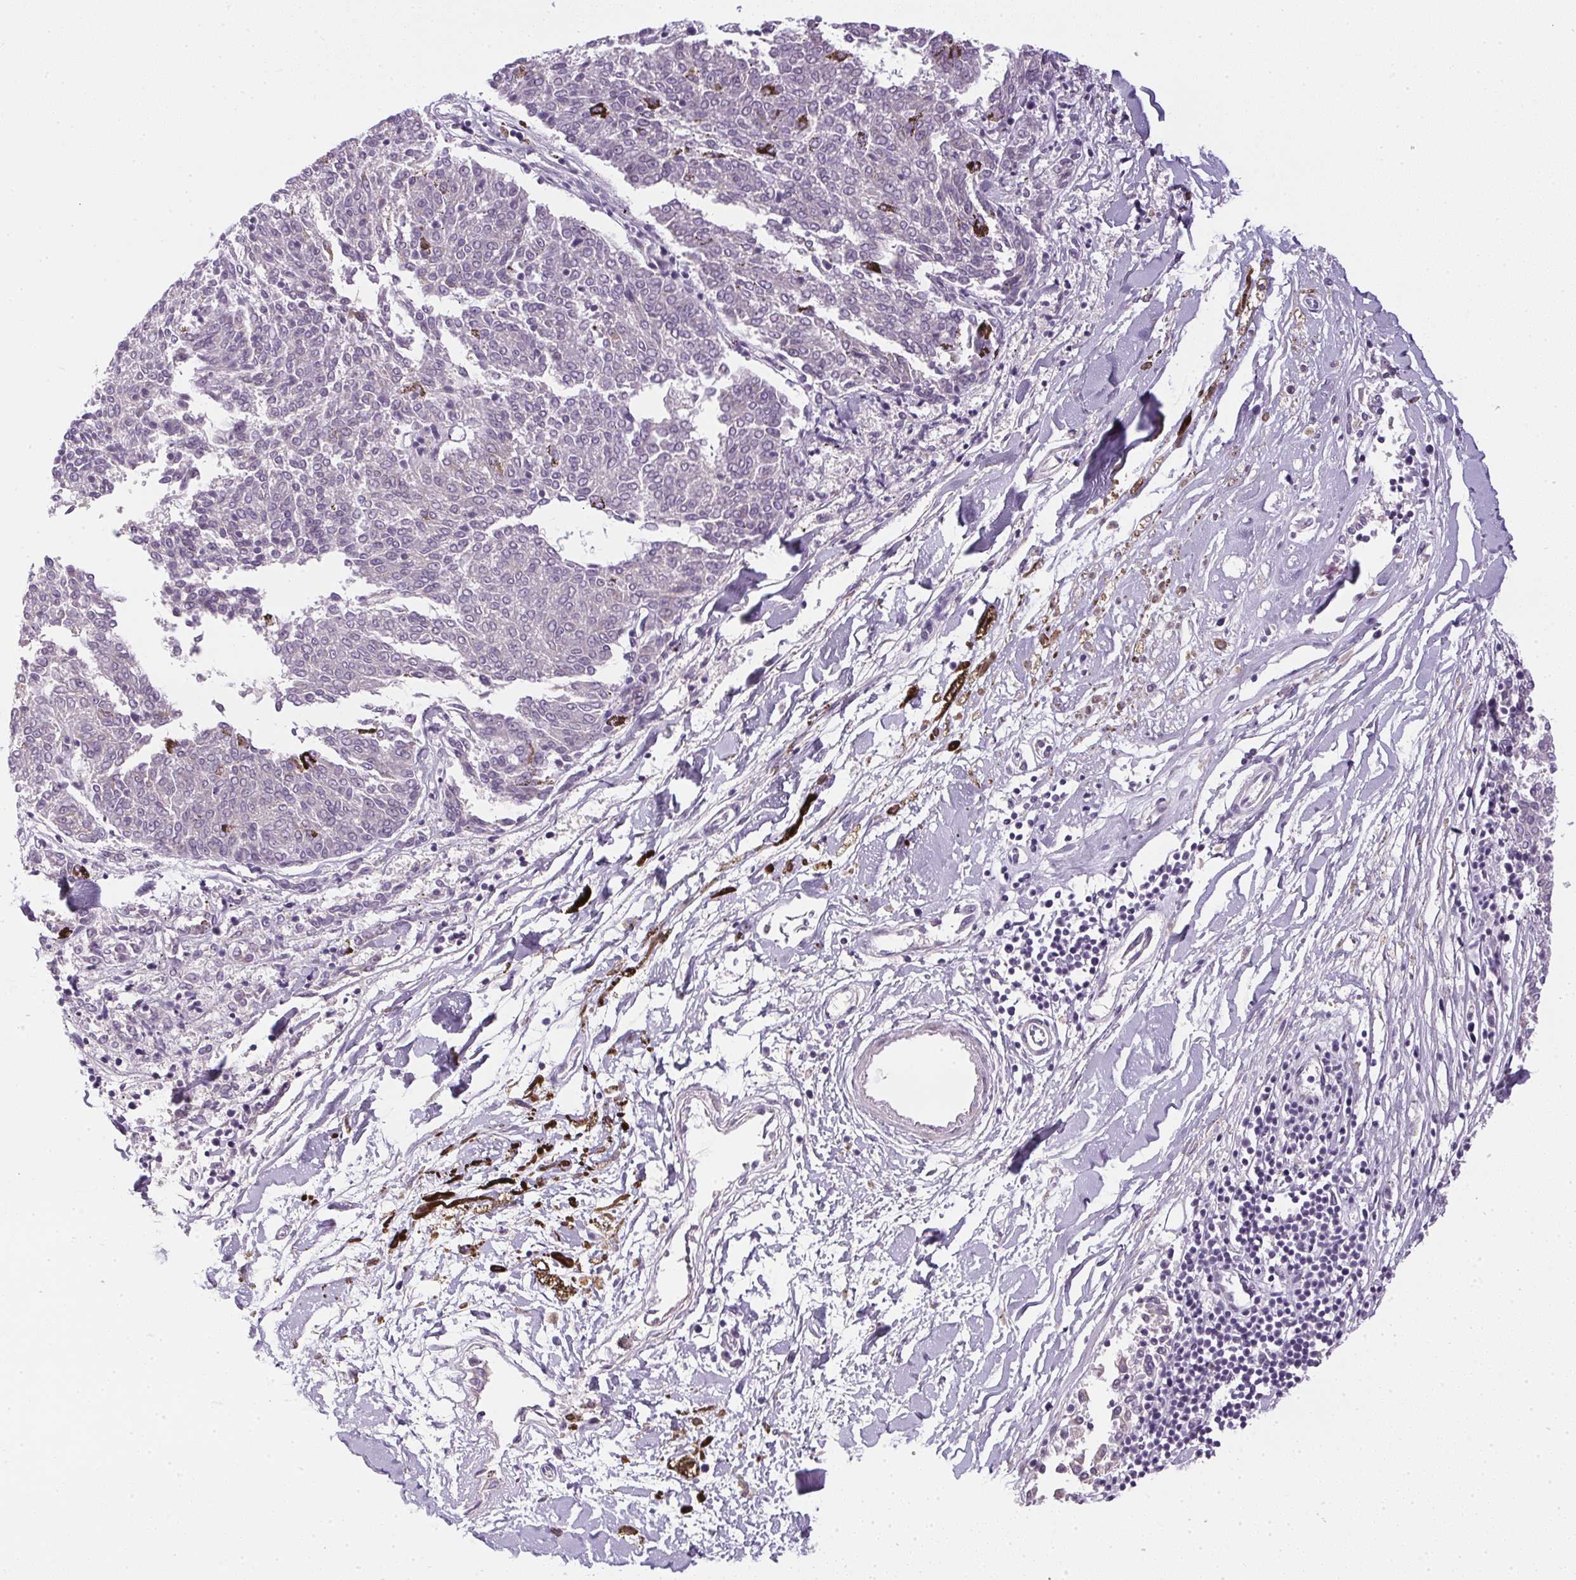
{"staining": {"intensity": "negative", "quantity": "none", "location": "none"}, "tissue": "melanoma", "cell_type": "Tumor cells", "image_type": "cancer", "snomed": [{"axis": "morphology", "description": "Malignant melanoma, NOS"}, {"axis": "topography", "description": "Skin"}], "caption": "Malignant melanoma stained for a protein using IHC shows no staining tumor cells.", "gene": "GSDMC", "patient": {"sex": "female", "age": 72}}